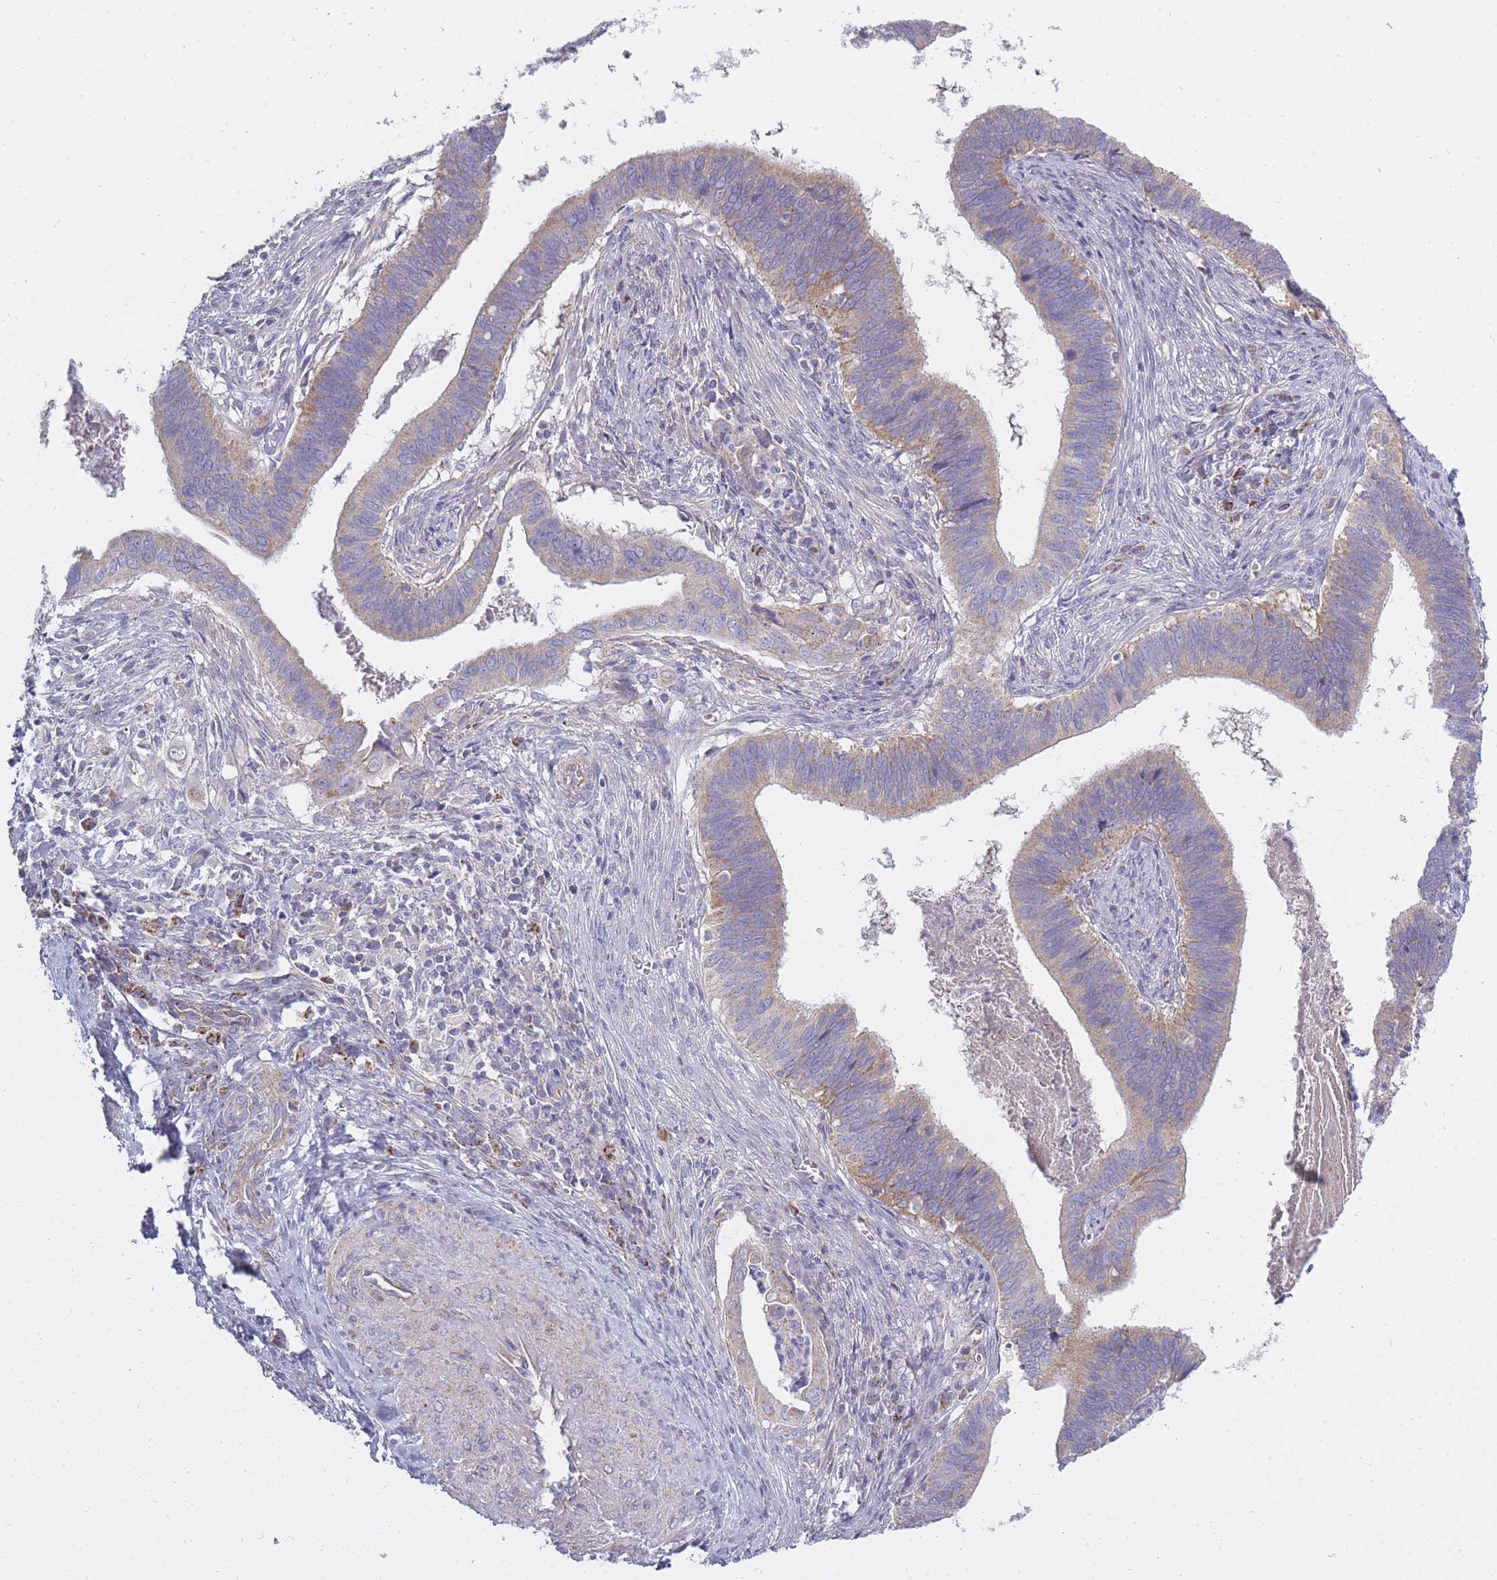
{"staining": {"intensity": "moderate", "quantity": "25%-75%", "location": "cytoplasmic/membranous"}, "tissue": "cervical cancer", "cell_type": "Tumor cells", "image_type": "cancer", "snomed": [{"axis": "morphology", "description": "Adenocarcinoma, NOS"}, {"axis": "topography", "description": "Cervix"}], "caption": "A brown stain highlights moderate cytoplasmic/membranous expression of a protein in cervical adenocarcinoma tumor cells. Using DAB (brown) and hematoxylin (blue) stains, captured at high magnification using brightfield microscopy.", "gene": "ALKBH4", "patient": {"sex": "female", "age": 42}}